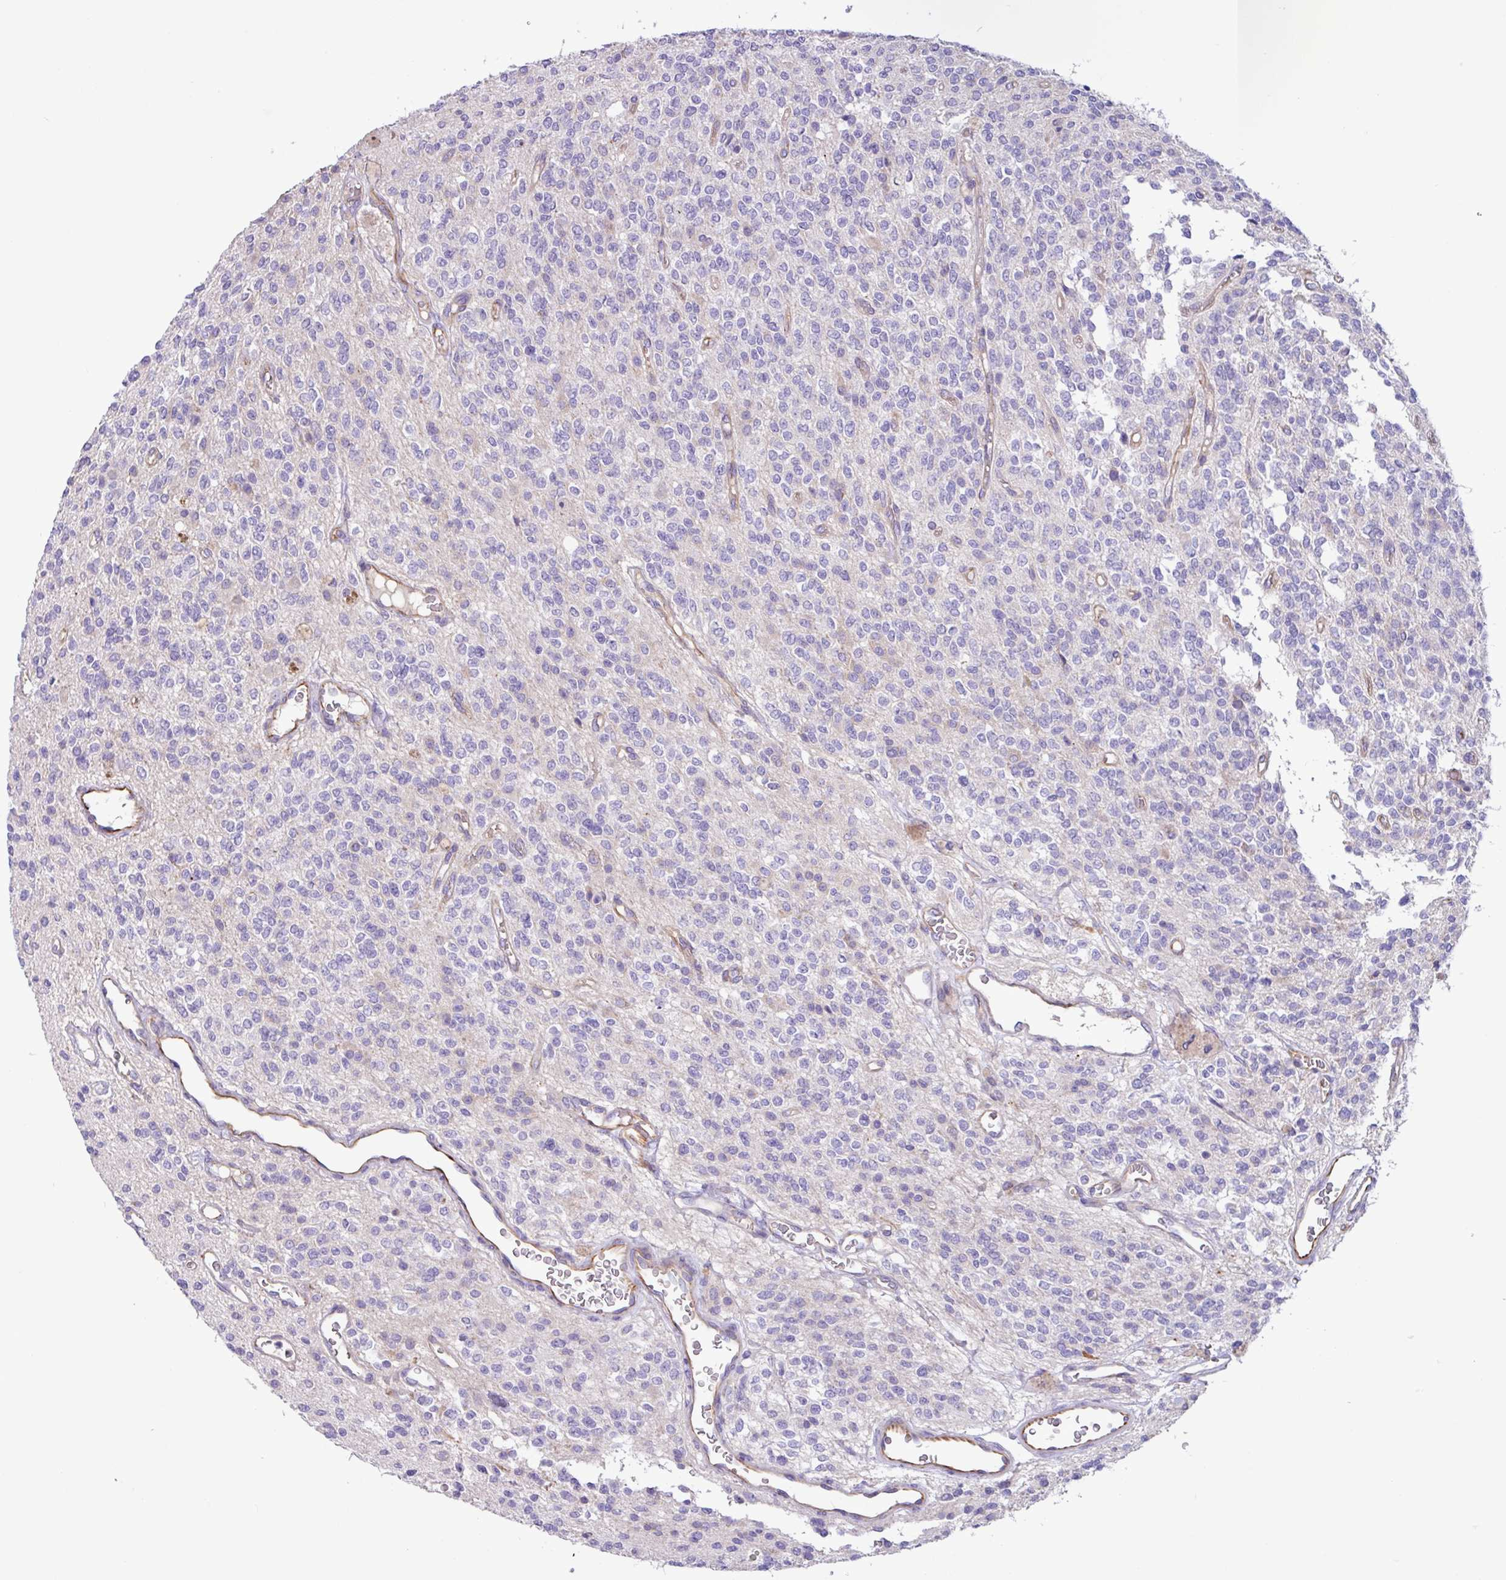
{"staining": {"intensity": "negative", "quantity": "none", "location": "none"}, "tissue": "glioma", "cell_type": "Tumor cells", "image_type": "cancer", "snomed": [{"axis": "morphology", "description": "Glioma, malignant, High grade"}, {"axis": "topography", "description": "Brain"}], "caption": "This is an immunohistochemistry histopathology image of glioma. There is no positivity in tumor cells.", "gene": "MRM2", "patient": {"sex": "male", "age": 34}}